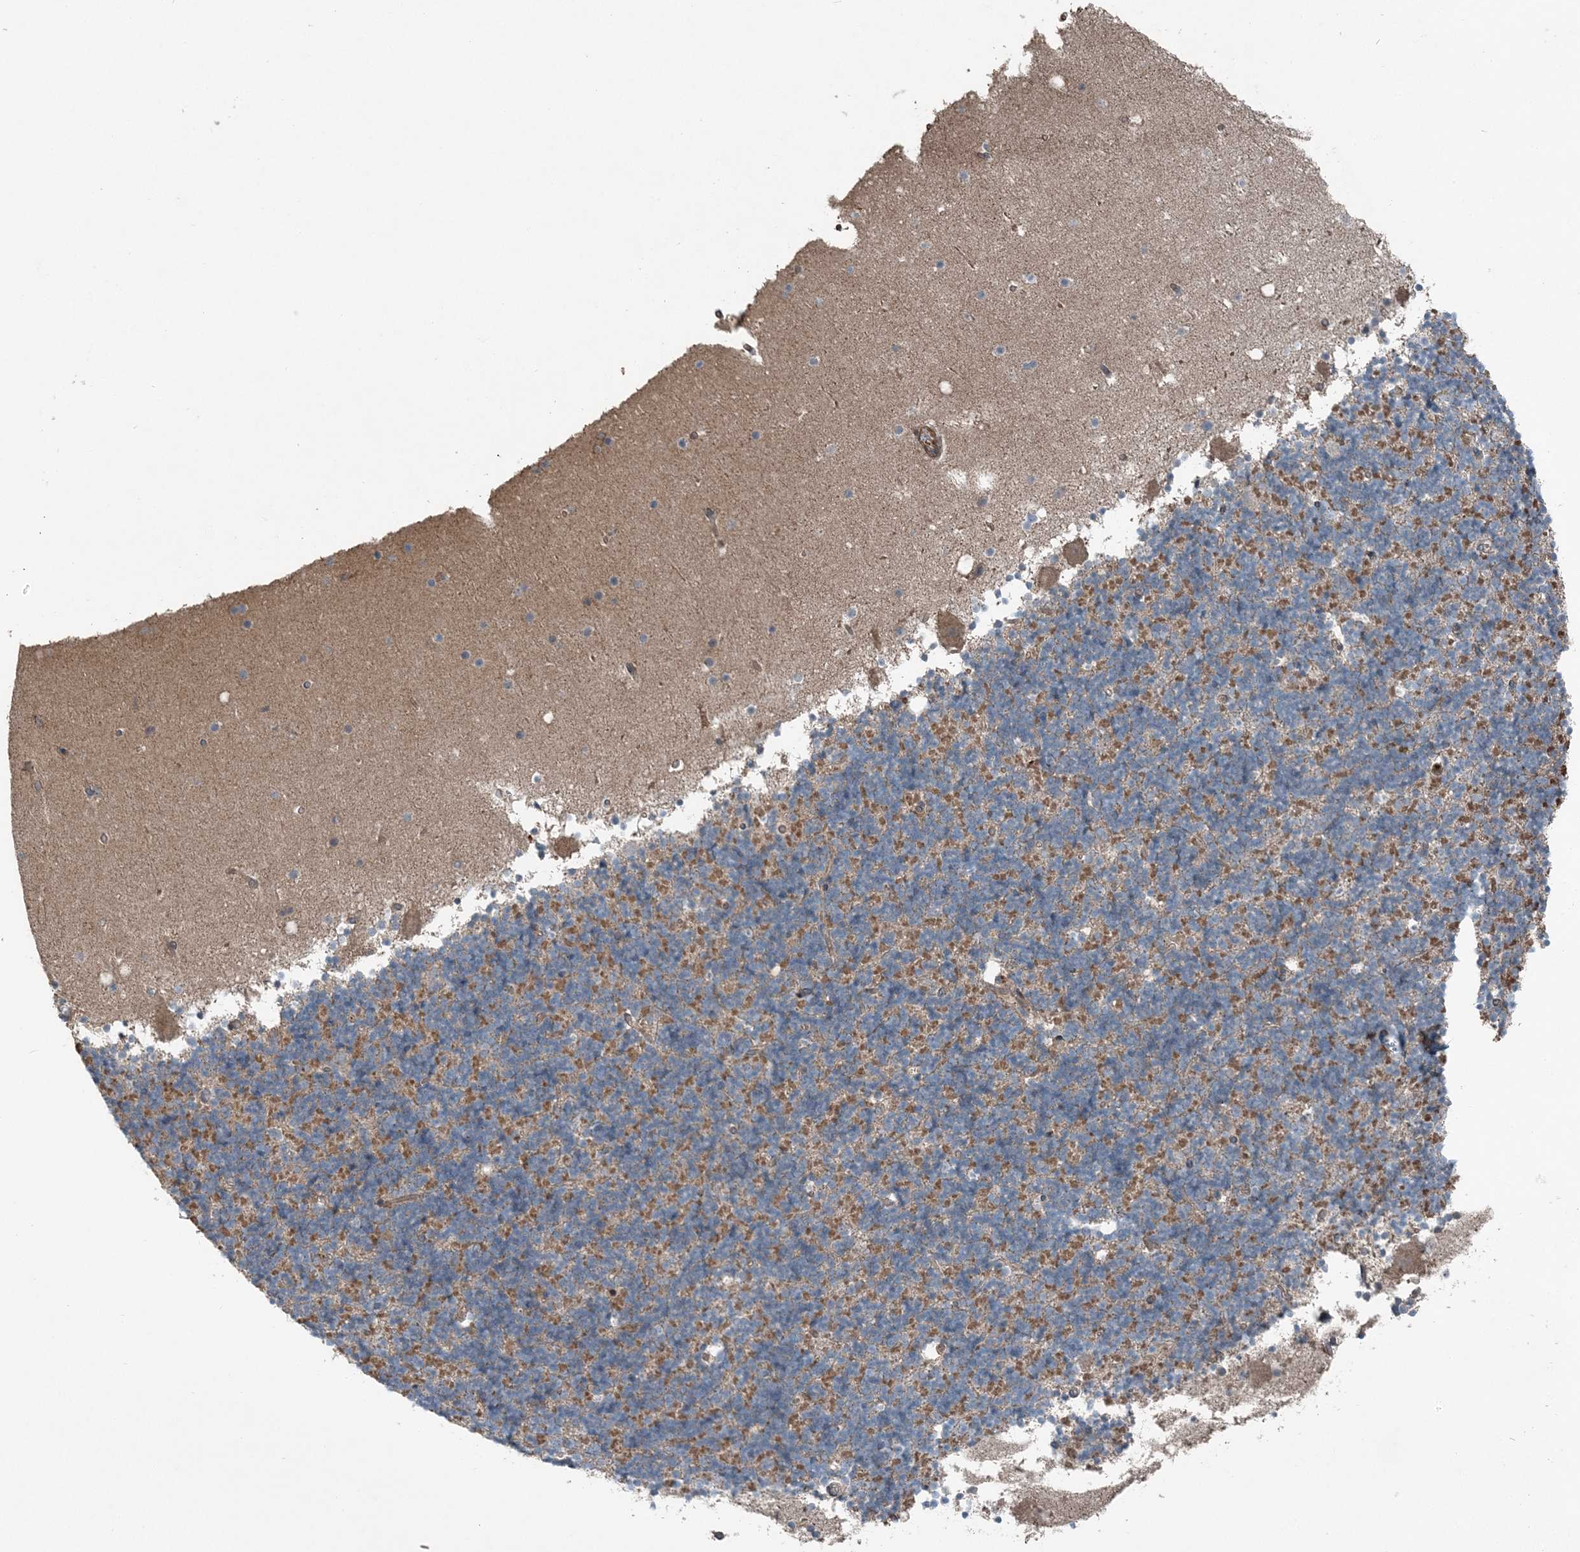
{"staining": {"intensity": "moderate", "quantity": "25%-75%", "location": "cytoplasmic/membranous"}, "tissue": "cerebellum", "cell_type": "Cells in granular layer", "image_type": "normal", "snomed": [{"axis": "morphology", "description": "Normal tissue, NOS"}, {"axis": "topography", "description": "Cerebellum"}], "caption": "Moderate cytoplasmic/membranous expression is seen in about 25%-75% of cells in granular layer in benign cerebellum. The protein of interest is stained brown, and the nuclei are stained in blue (DAB IHC with brightfield microscopy, high magnification).", "gene": "KY", "patient": {"sex": "male", "age": 57}}